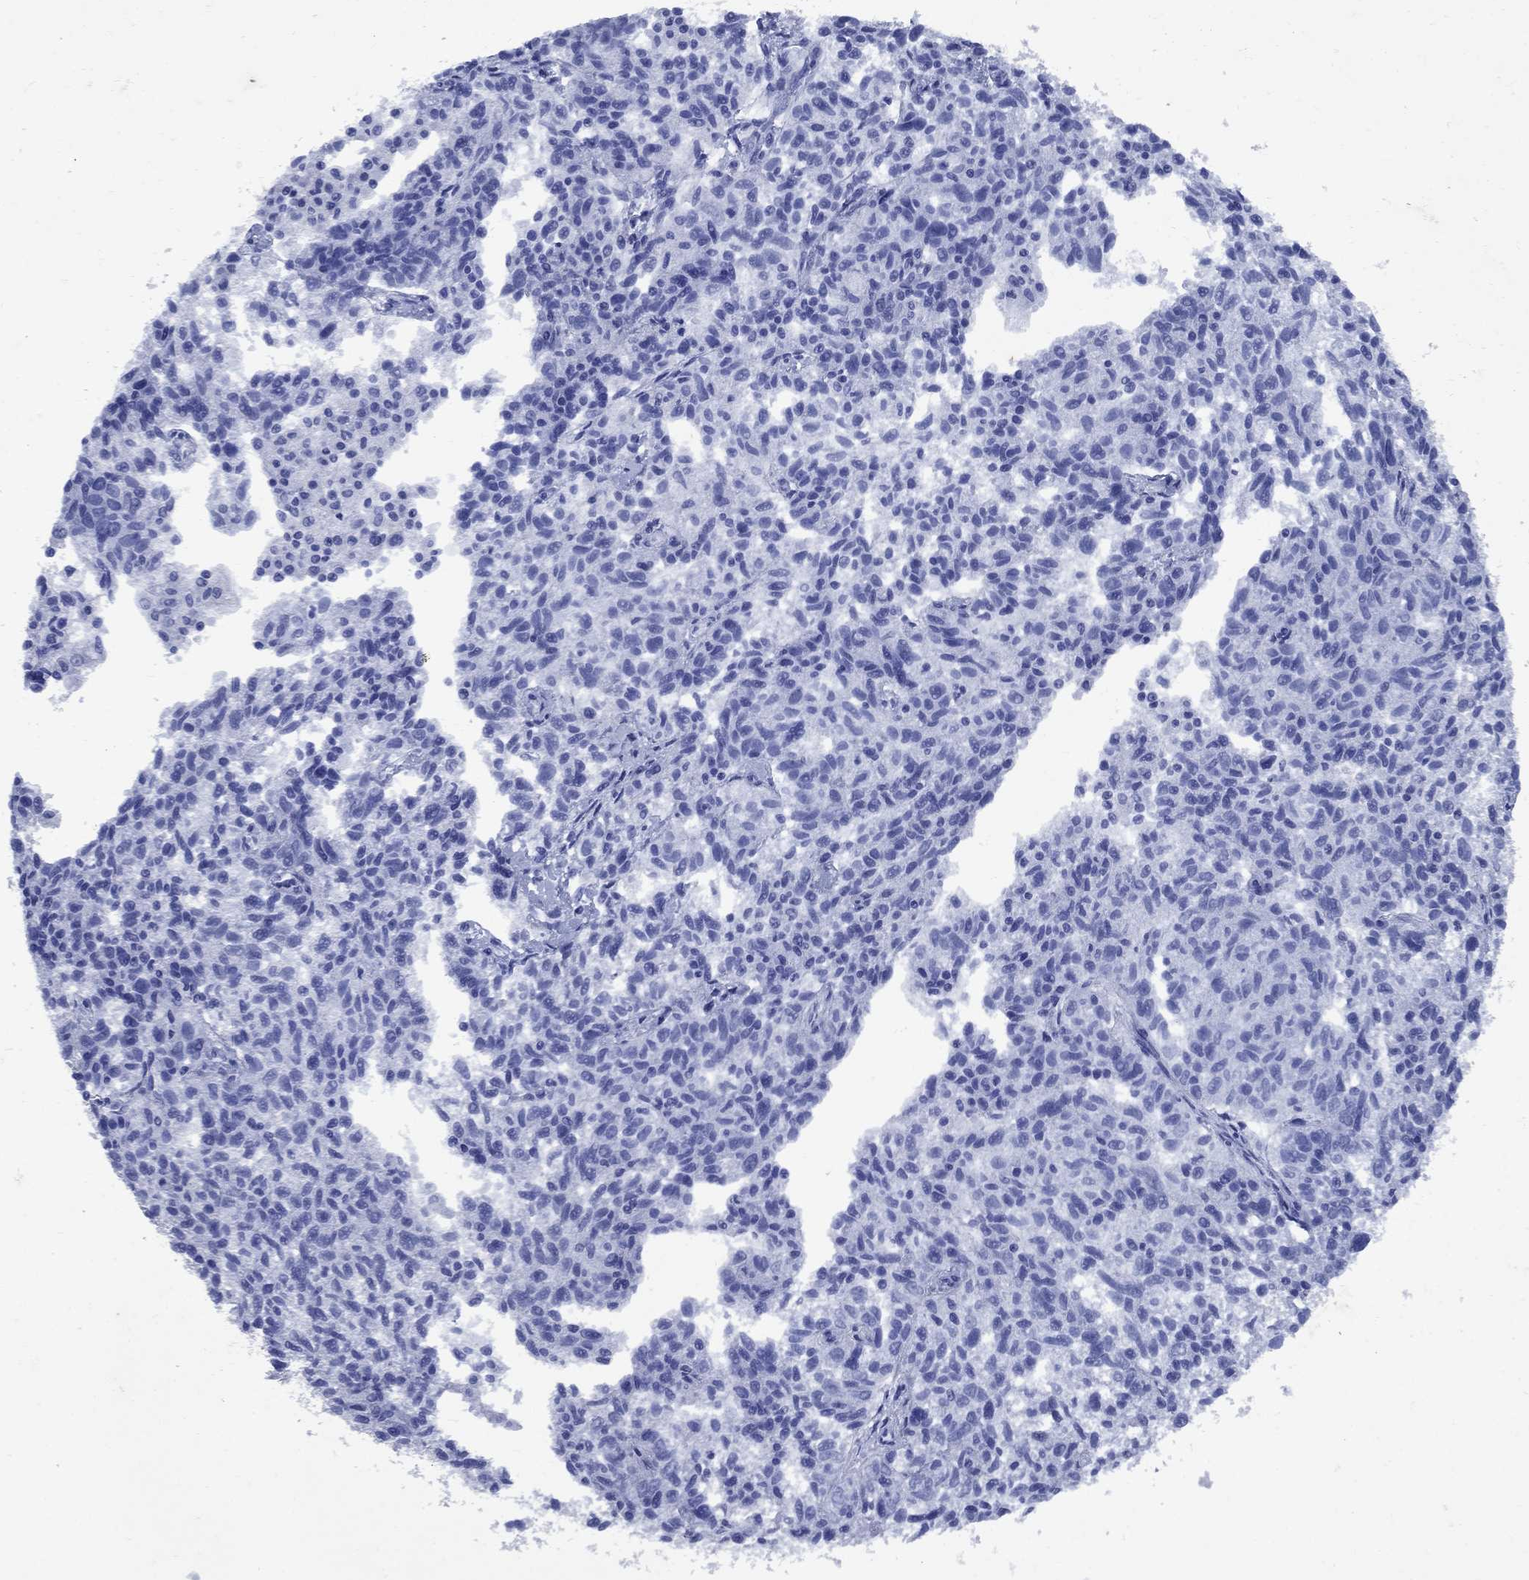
{"staining": {"intensity": "negative", "quantity": "none", "location": "none"}, "tissue": "ovarian cancer", "cell_type": "Tumor cells", "image_type": "cancer", "snomed": [{"axis": "morphology", "description": "Cystadenocarcinoma, serous, NOS"}, {"axis": "topography", "description": "Ovary"}], "caption": "An image of human serous cystadenocarcinoma (ovarian) is negative for staining in tumor cells.", "gene": "CD1A", "patient": {"sex": "female", "age": 71}}